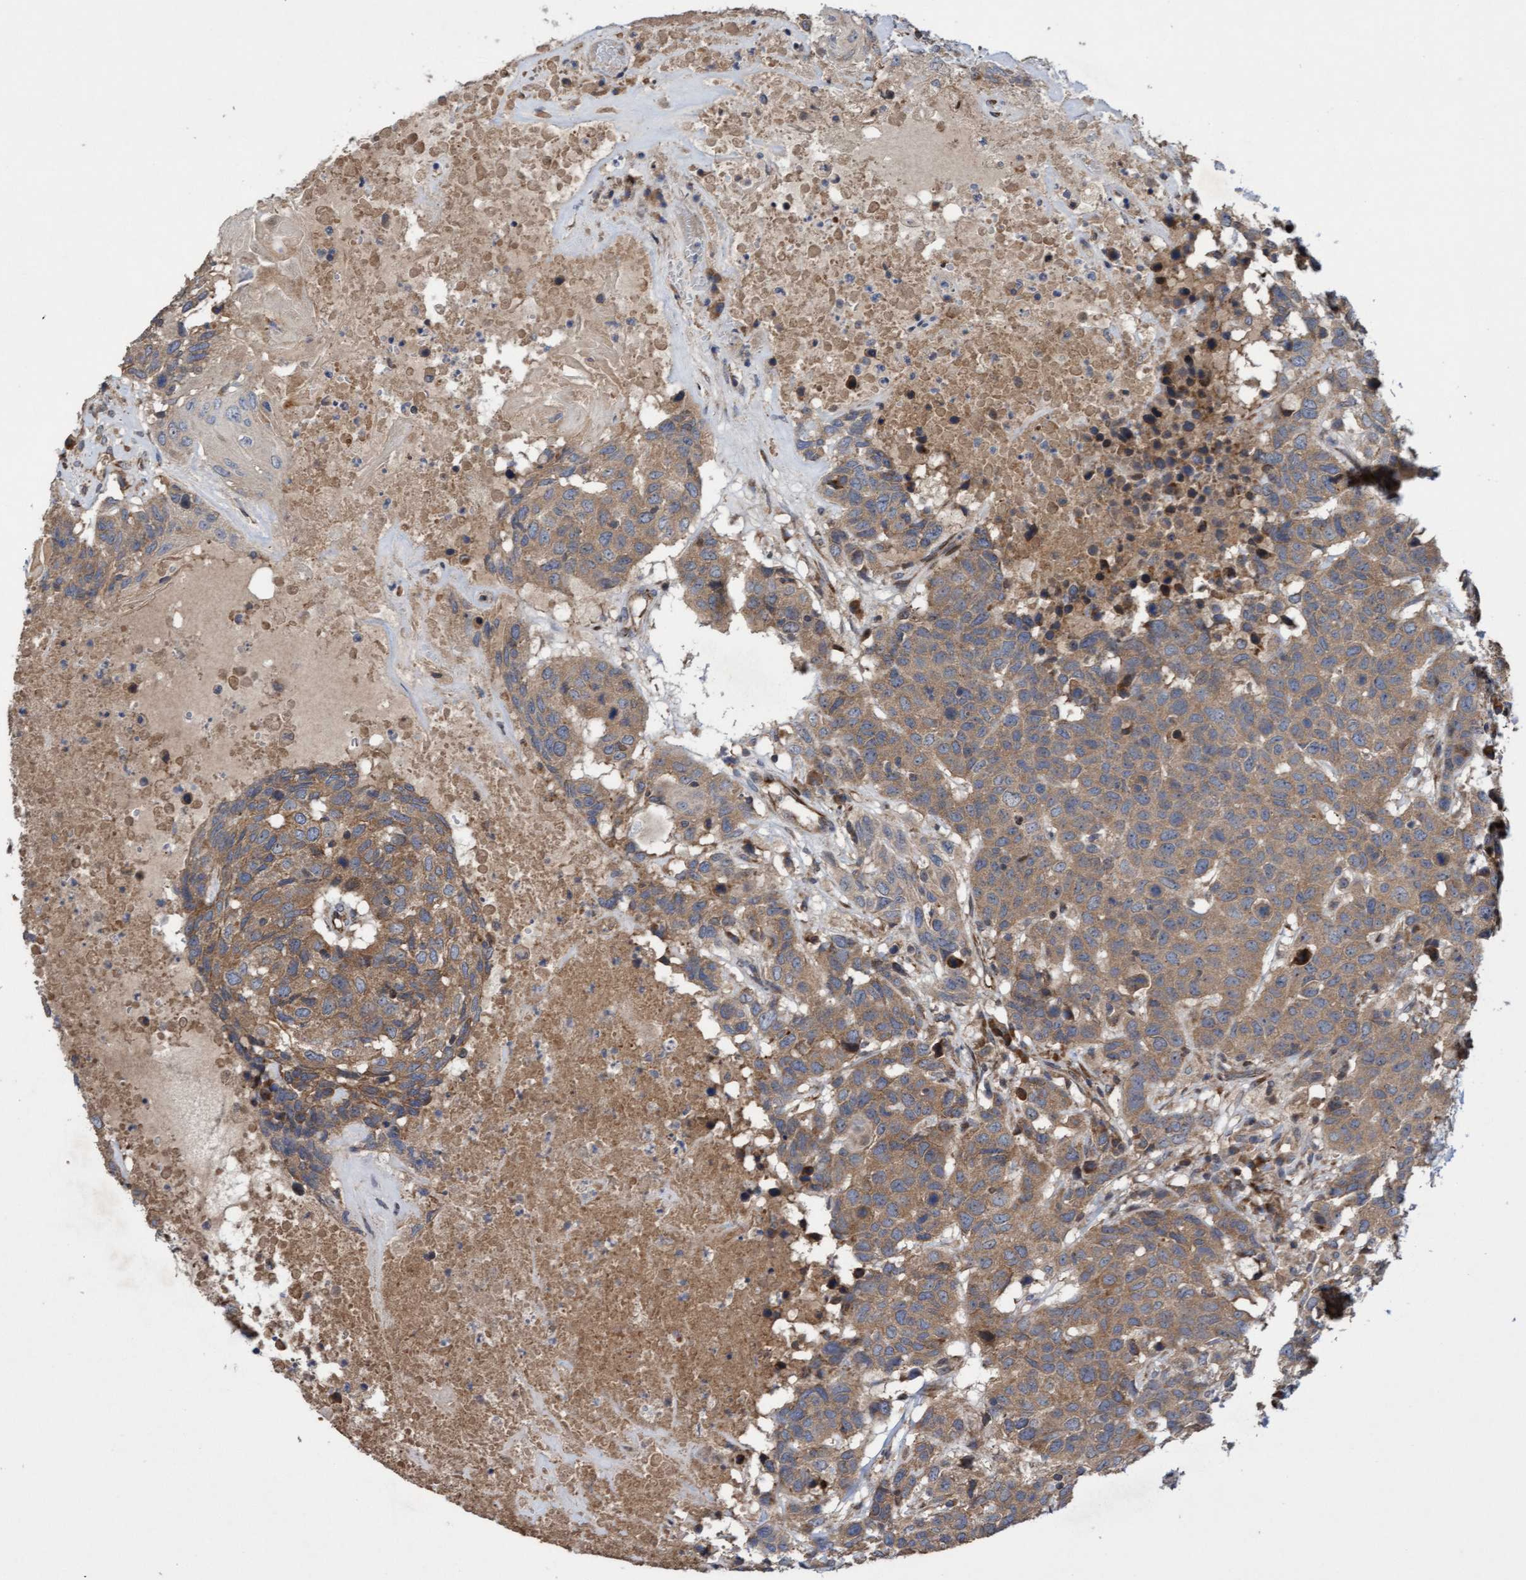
{"staining": {"intensity": "moderate", "quantity": ">75%", "location": "cytoplasmic/membranous"}, "tissue": "head and neck cancer", "cell_type": "Tumor cells", "image_type": "cancer", "snomed": [{"axis": "morphology", "description": "Squamous cell carcinoma, NOS"}, {"axis": "topography", "description": "Head-Neck"}], "caption": "Immunohistochemistry (DAB (3,3'-diaminobenzidine)) staining of human squamous cell carcinoma (head and neck) shows moderate cytoplasmic/membranous protein expression in about >75% of tumor cells.", "gene": "ELP5", "patient": {"sex": "male", "age": 66}}